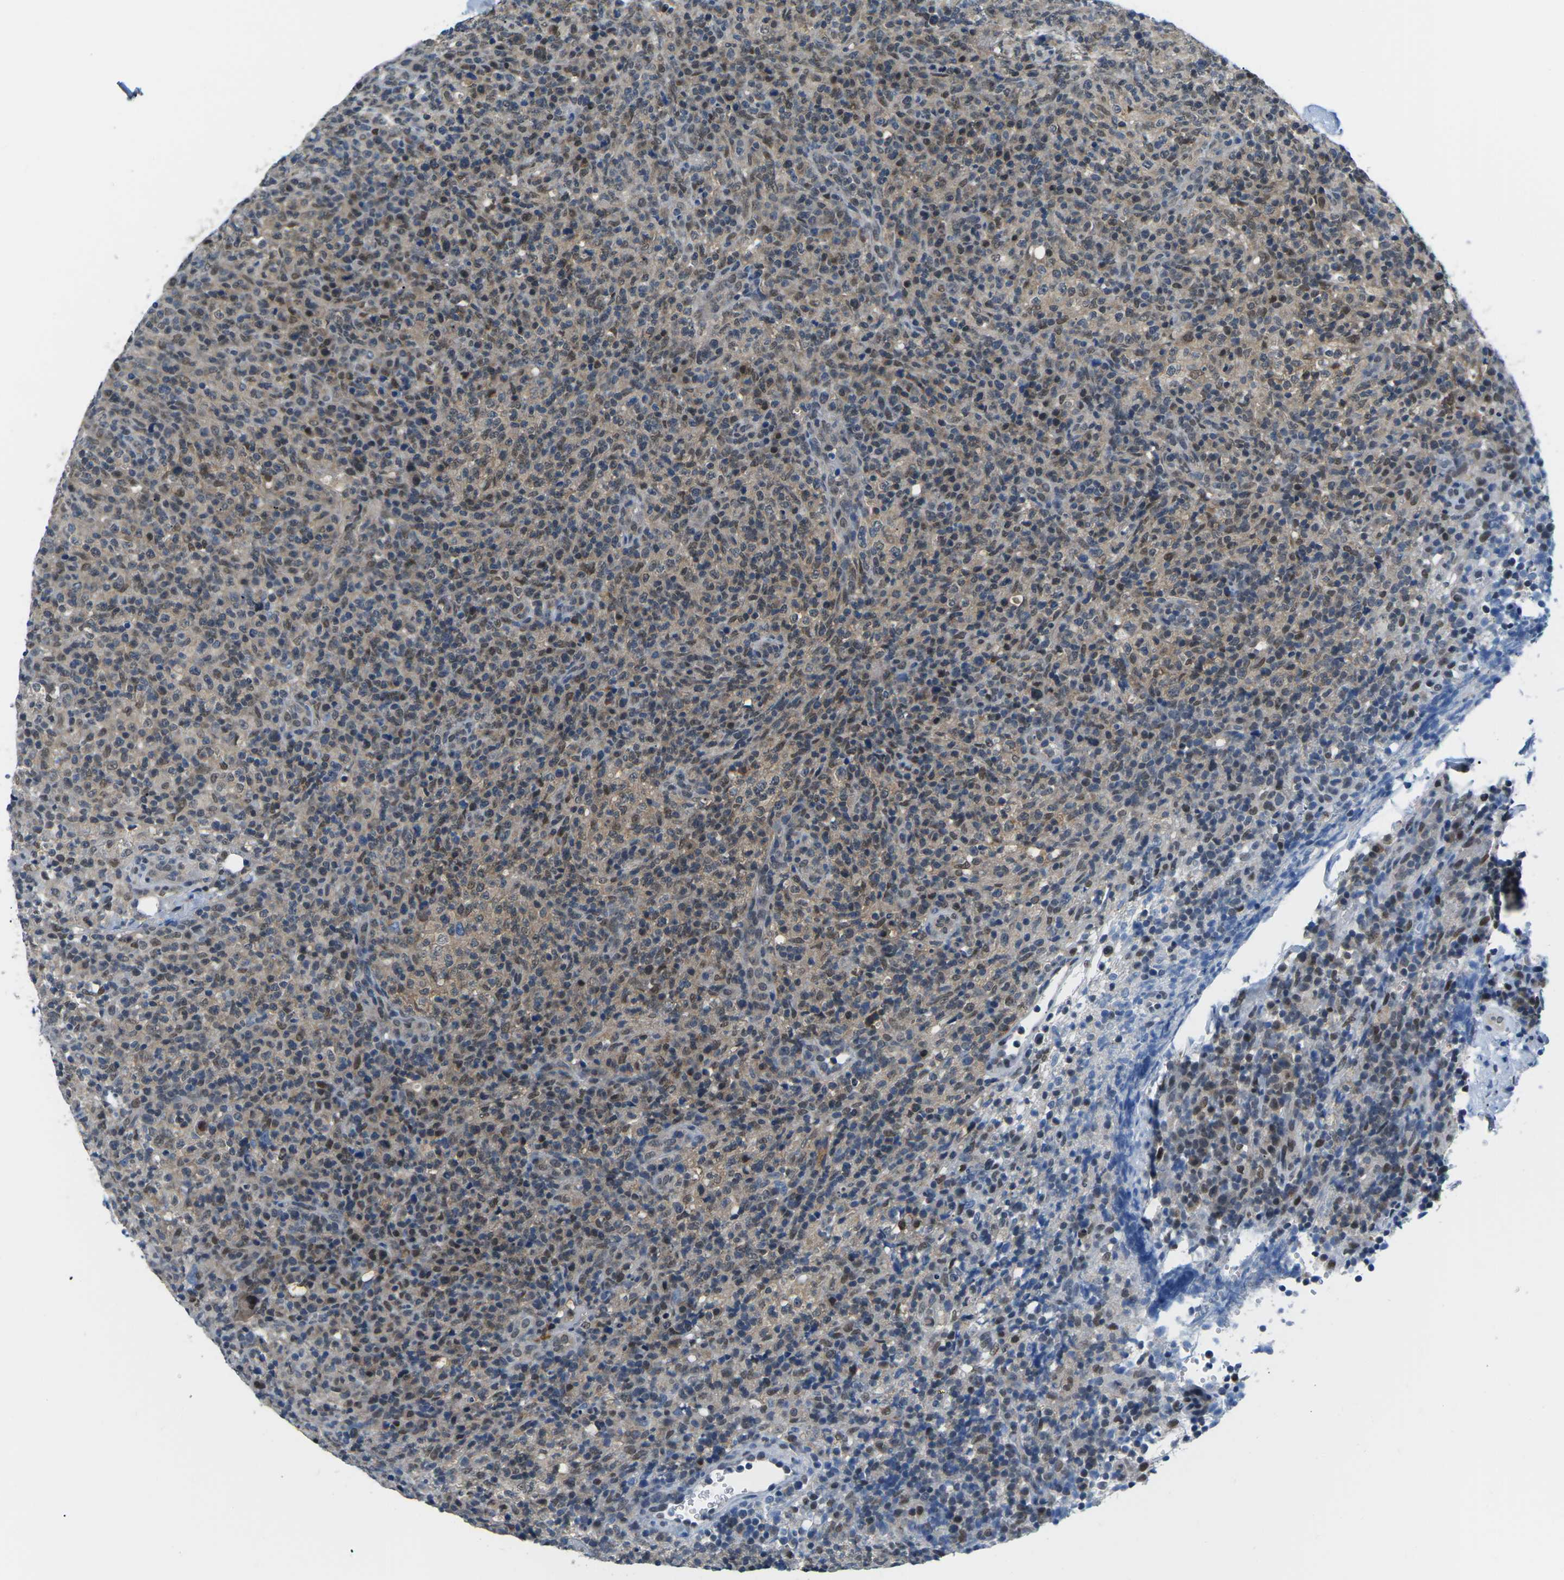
{"staining": {"intensity": "moderate", "quantity": "25%-75%", "location": "nuclear"}, "tissue": "lymphoma", "cell_type": "Tumor cells", "image_type": "cancer", "snomed": [{"axis": "morphology", "description": "Malignant lymphoma, non-Hodgkin's type, High grade"}, {"axis": "topography", "description": "Lymph node"}], "caption": "This is an image of immunohistochemistry (IHC) staining of high-grade malignant lymphoma, non-Hodgkin's type, which shows moderate expression in the nuclear of tumor cells.", "gene": "UBA7", "patient": {"sex": "female", "age": 76}}